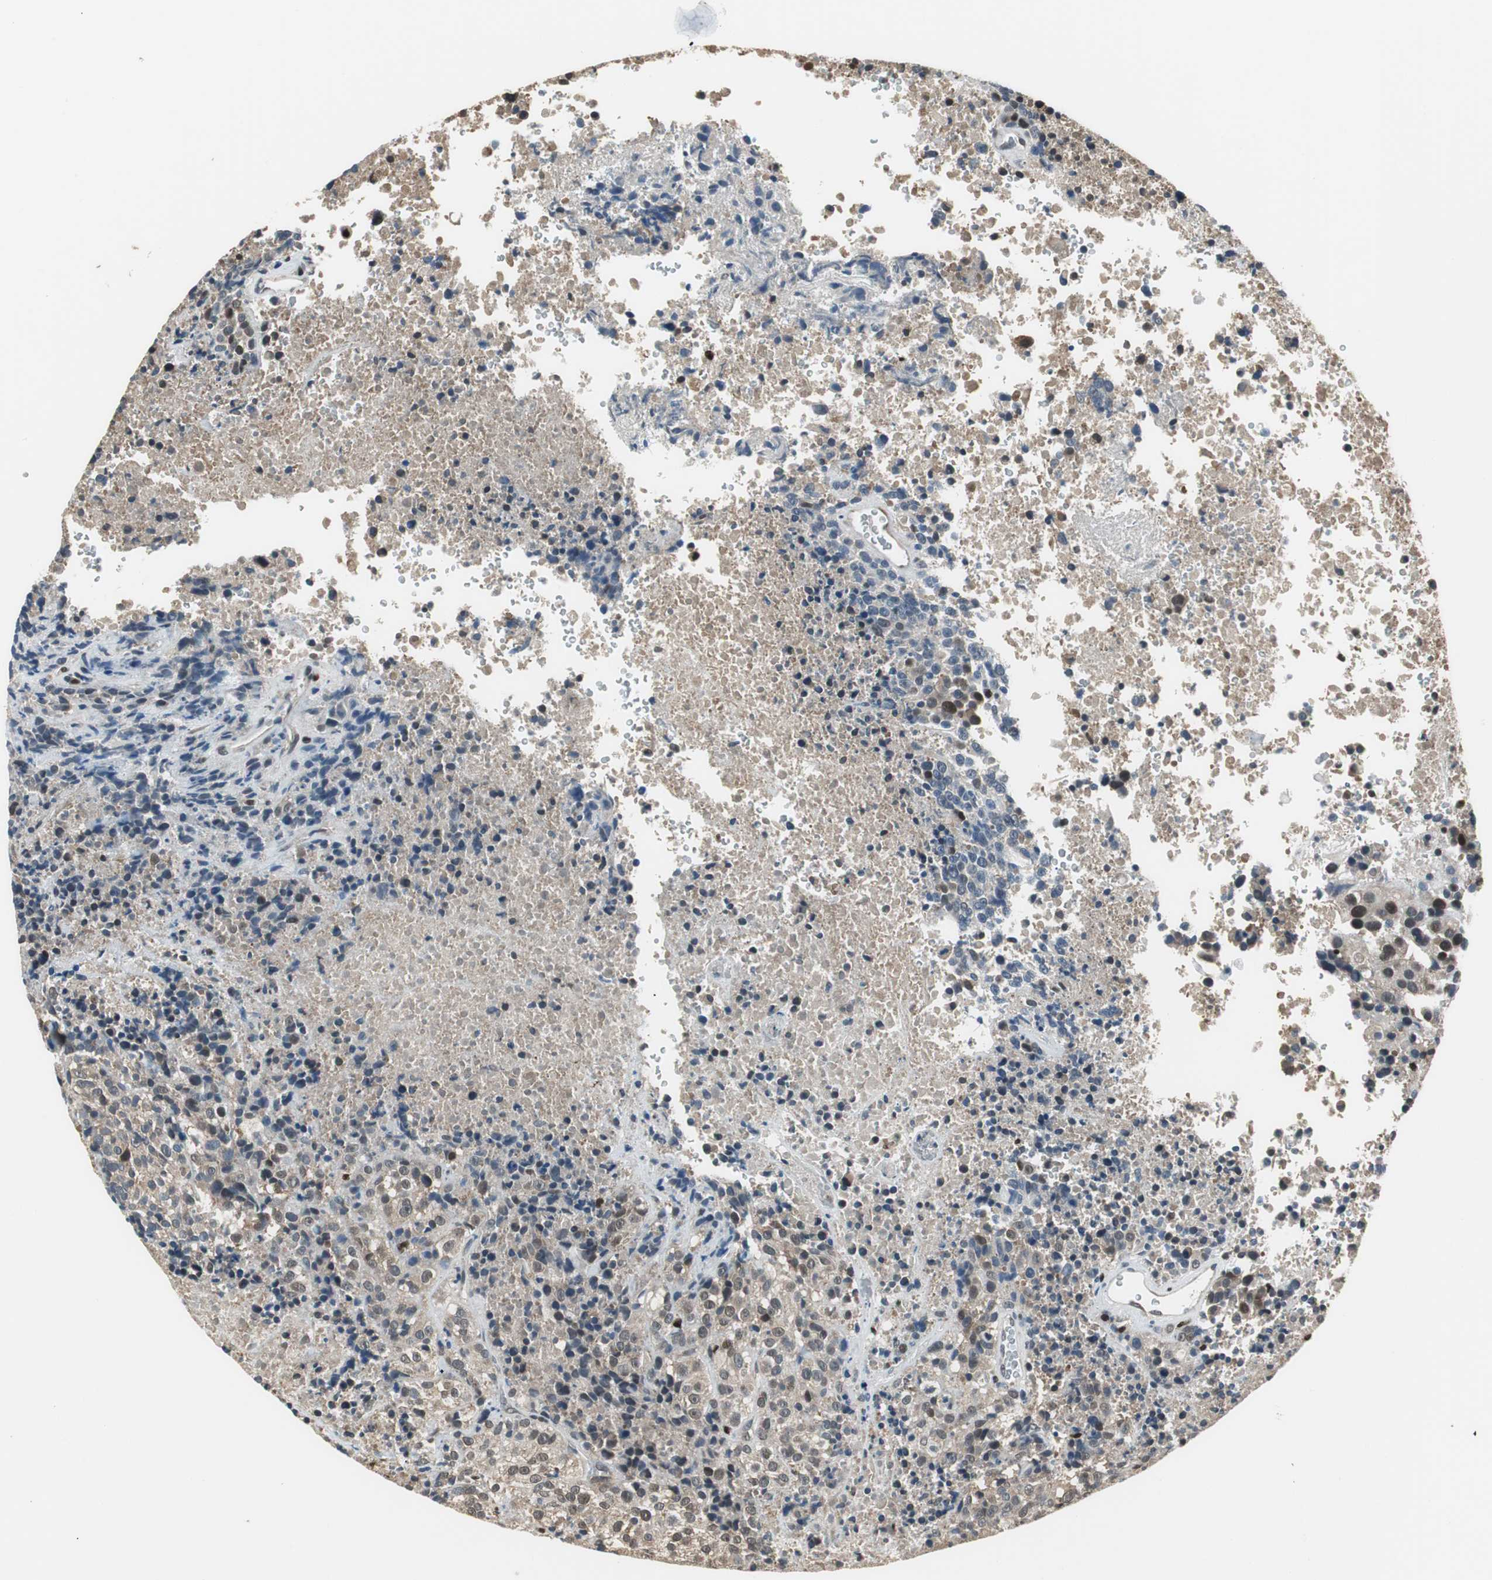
{"staining": {"intensity": "weak", "quantity": "25%-75%", "location": "cytoplasmic/membranous,nuclear"}, "tissue": "melanoma", "cell_type": "Tumor cells", "image_type": "cancer", "snomed": [{"axis": "morphology", "description": "Malignant melanoma, Metastatic site"}, {"axis": "topography", "description": "Cerebral cortex"}], "caption": "The photomicrograph displays a brown stain indicating the presence of a protein in the cytoplasmic/membranous and nuclear of tumor cells in malignant melanoma (metastatic site).", "gene": "MAFB", "patient": {"sex": "female", "age": 52}}